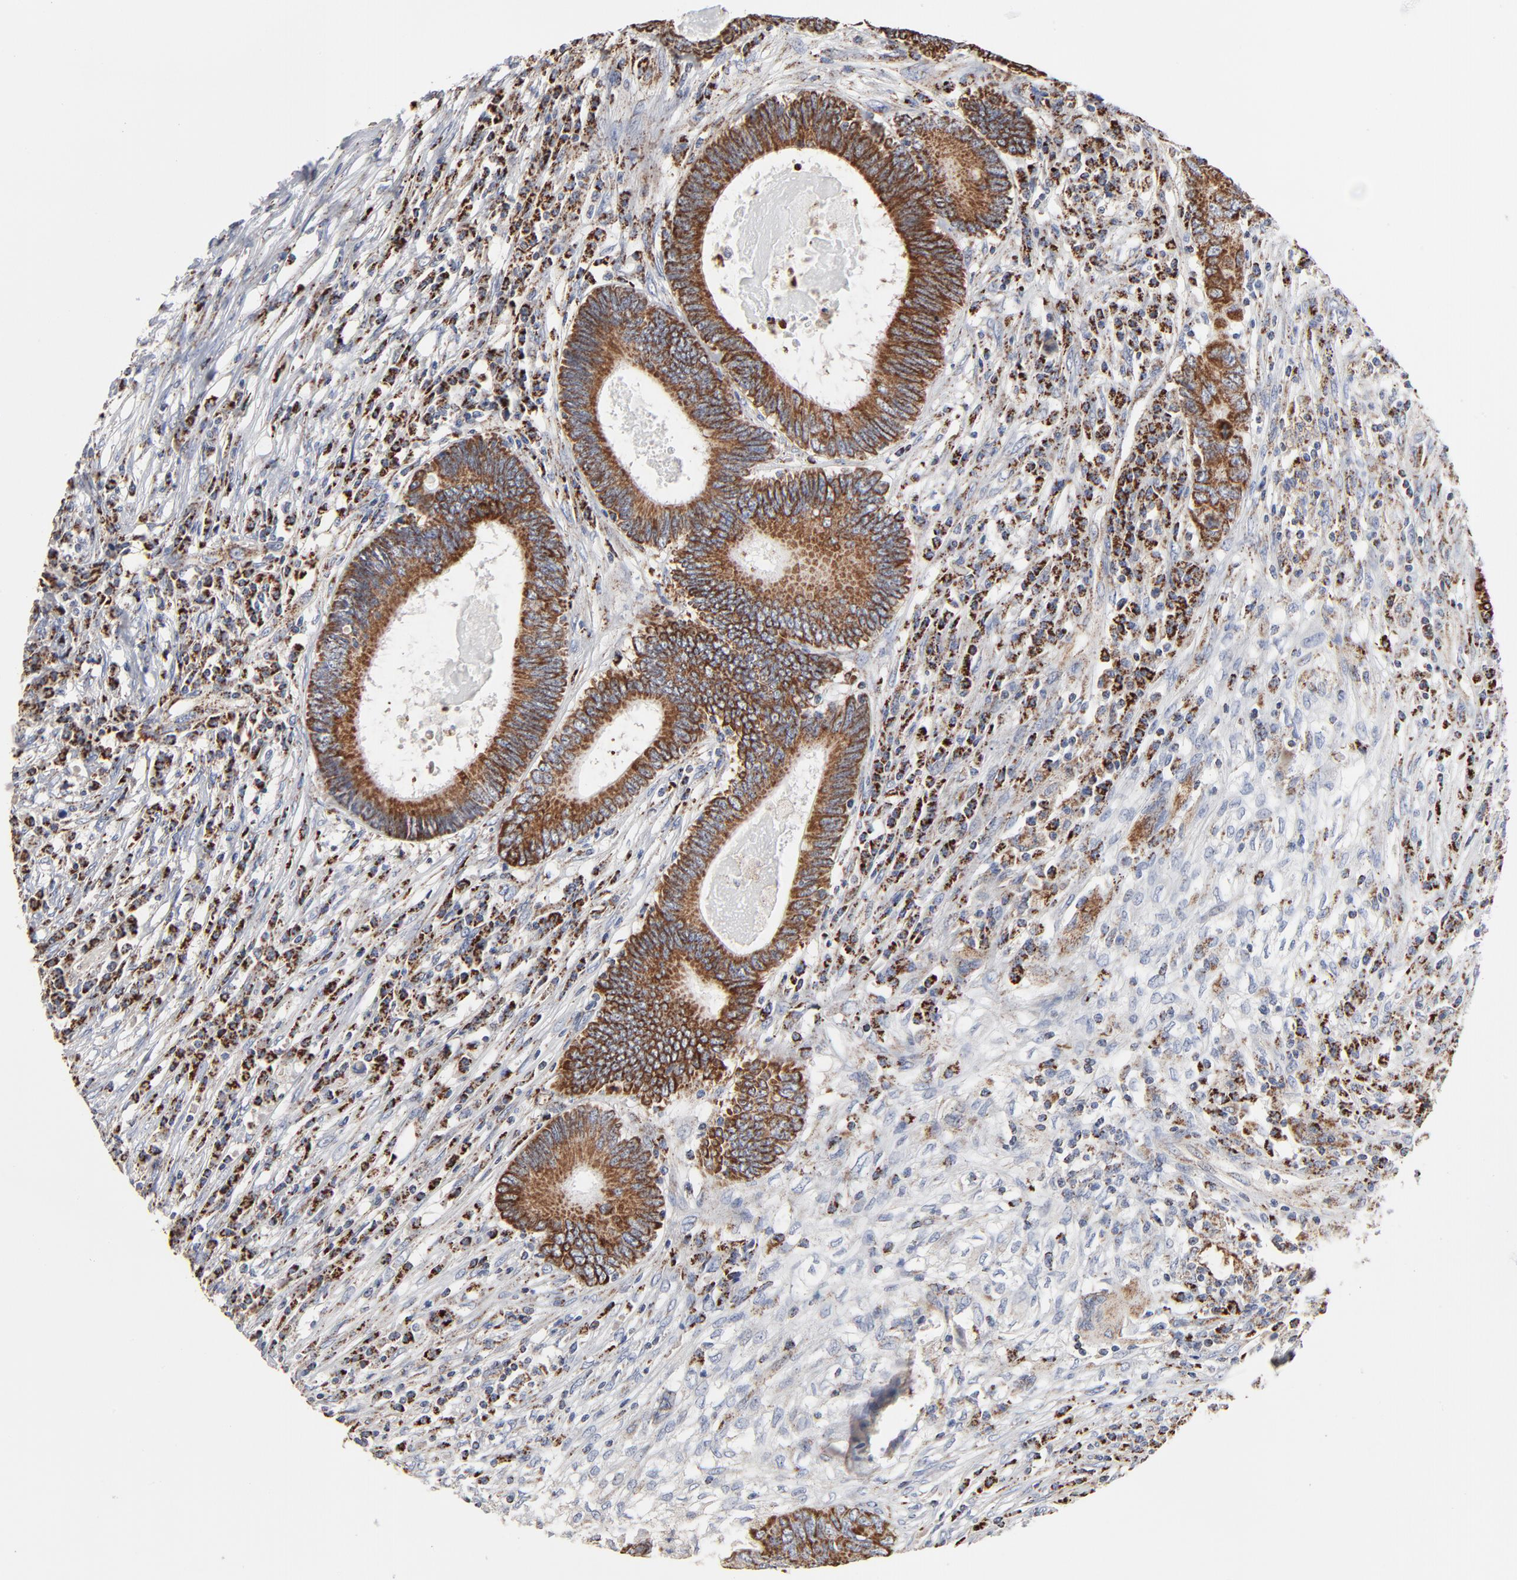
{"staining": {"intensity": "strong", "quantity": ">75%", "location": "cytoplasmic/membranous"}, "tissue": "colorectal cancer", "cell_type": "Tumor cells", "image_type": "cancer", "snomed": [{"axis": "morphology", "description": "Adenocarcinoma, NOS"}, {"axis": "topography", "description": "Colon"}], "caption": "This micrograph exhibits immunohistochemistry staining of human colorectal cancer (adenocarcinoma), with high strong cytoplasmic/membranous expression in approximately >75% of tumor cells.", "gene": "UQCRC1", "patient": {"sex": "female", "age": 78}}